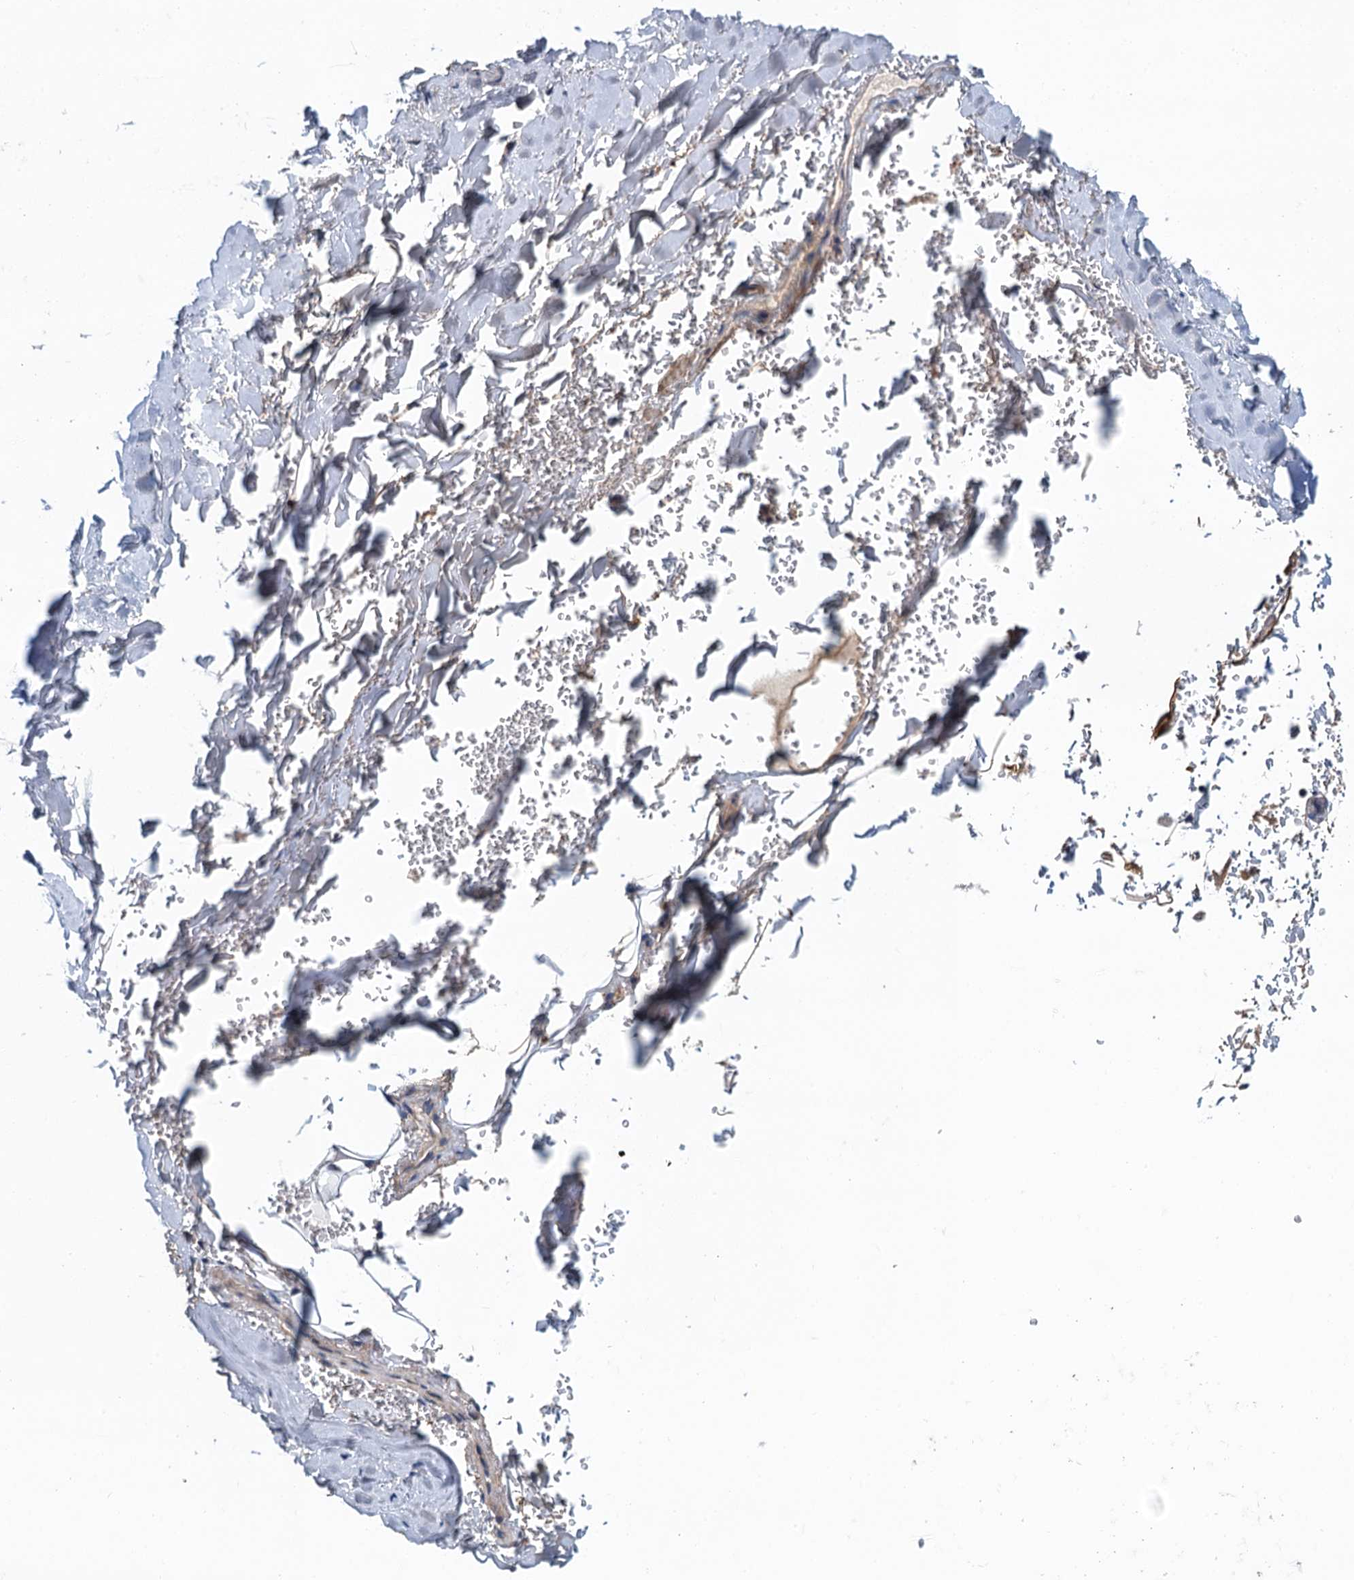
{"staining": {"intensity": "negative", "quantity": "none", "location": "none"}, "tissue": "adipose tissue", "cell_type": "Adipocytes", "image_type": "normal", "snomed": [{"axis": "morphology", "description": "Normal tissue, NOS"}, {"axis": "topography", "description": "Cartilage tissue"}], "caption": "Photomicrograph shows no significant protein positivity in adipocytes of normal adipose tissue.", "gene": "MDM1", "patient": {"sex": "female", "age": 63}}